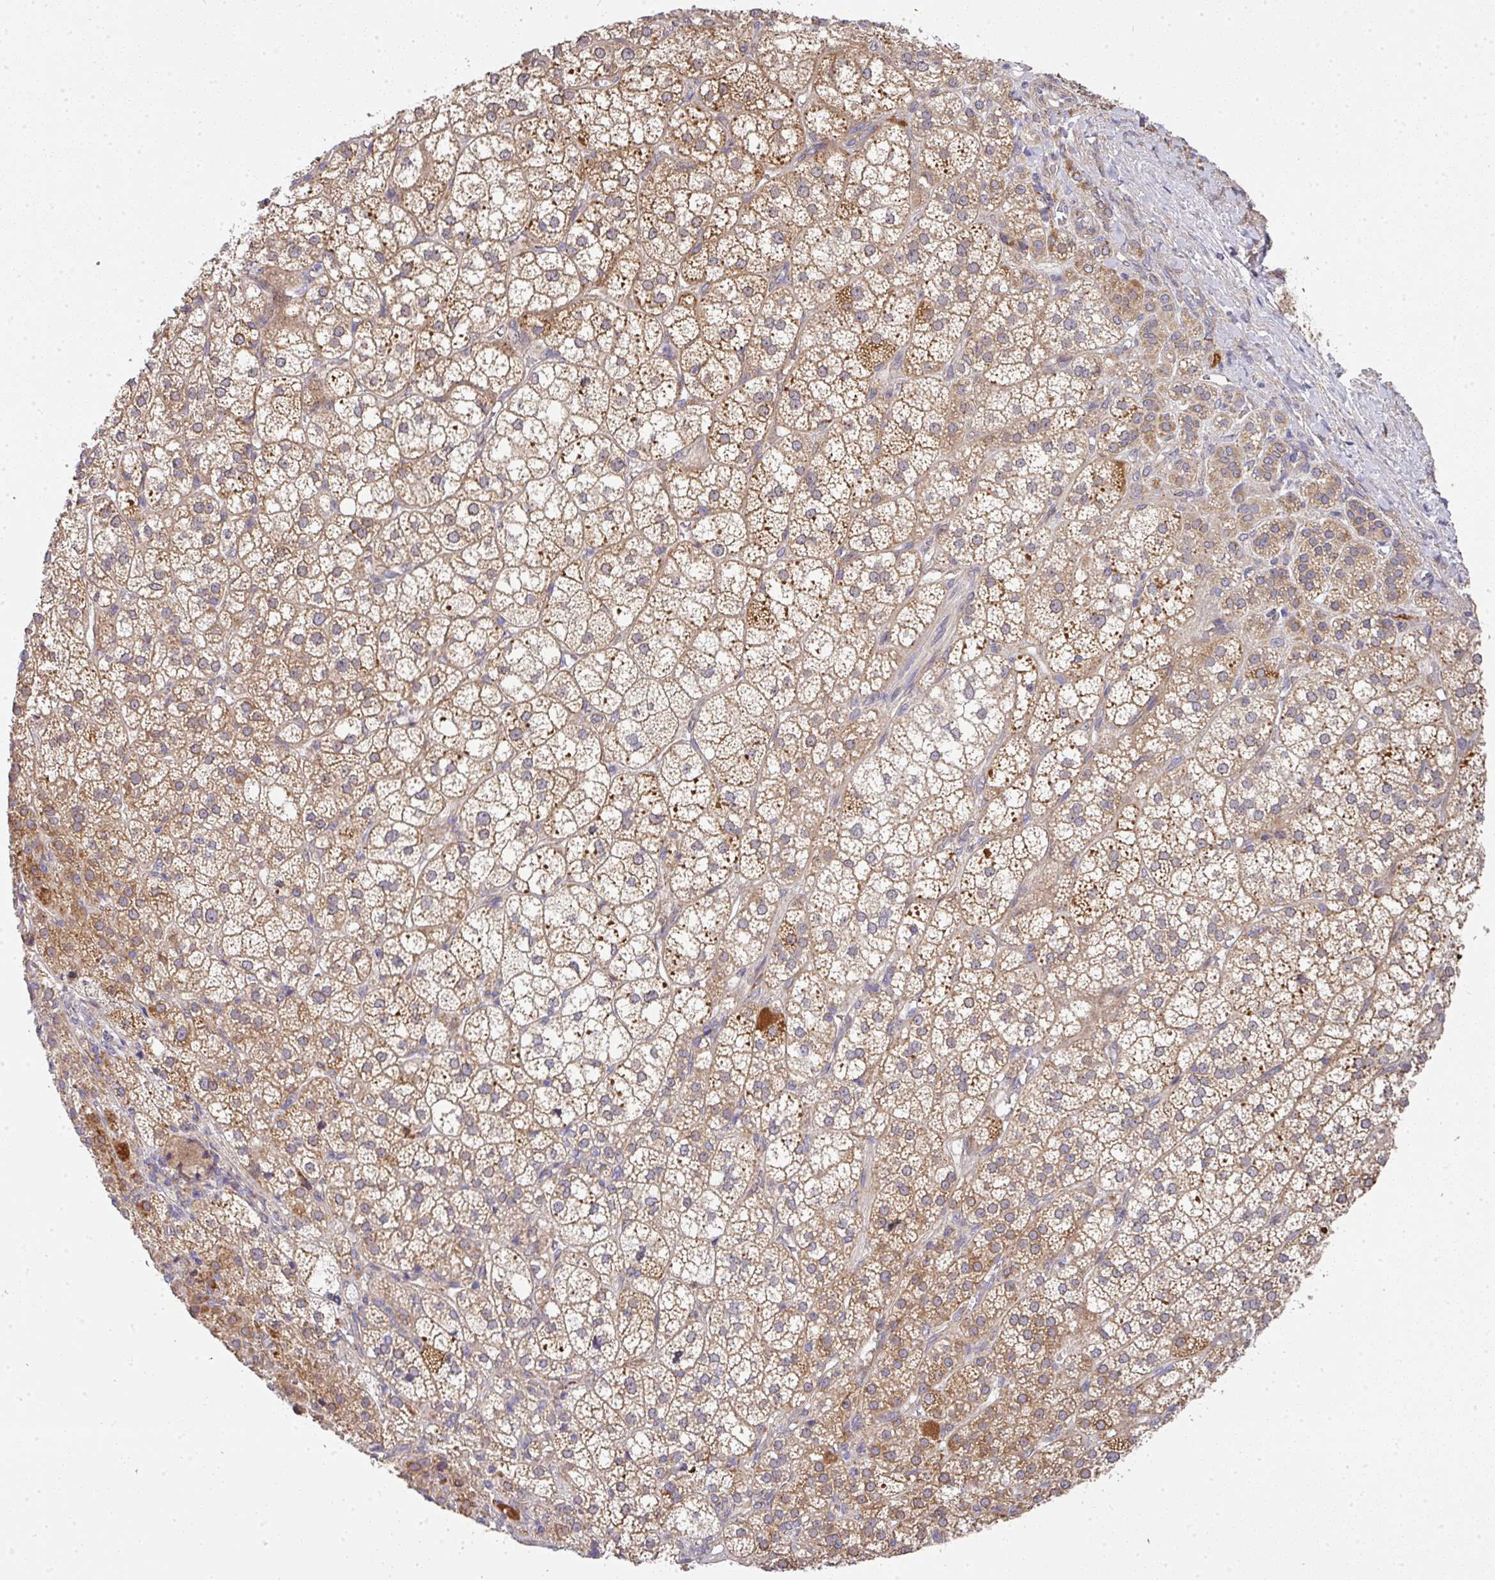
{"staining": {"intensity": "moderate", "quantity": ">75%", "location": "cytoplasmic/membranous"}, "tissue": "adrenal gland", "cell_type": "Glandular cells", "image_type": "normal", "snomed": [{"axis": "morphology", "description": "Normal tissue, NOS"}, {"axis": "topography", "description": "Adrenal gland"}], "caption": "A photomicrograph showing moderate cytoplasmic/membranous staining in approximately >75% of glandular cells in unremarkable adrenal gland, as visualized by brown immunohistochemical staining.", "gene": "STK35", "patient": {"sex": "female", "age": 60}}